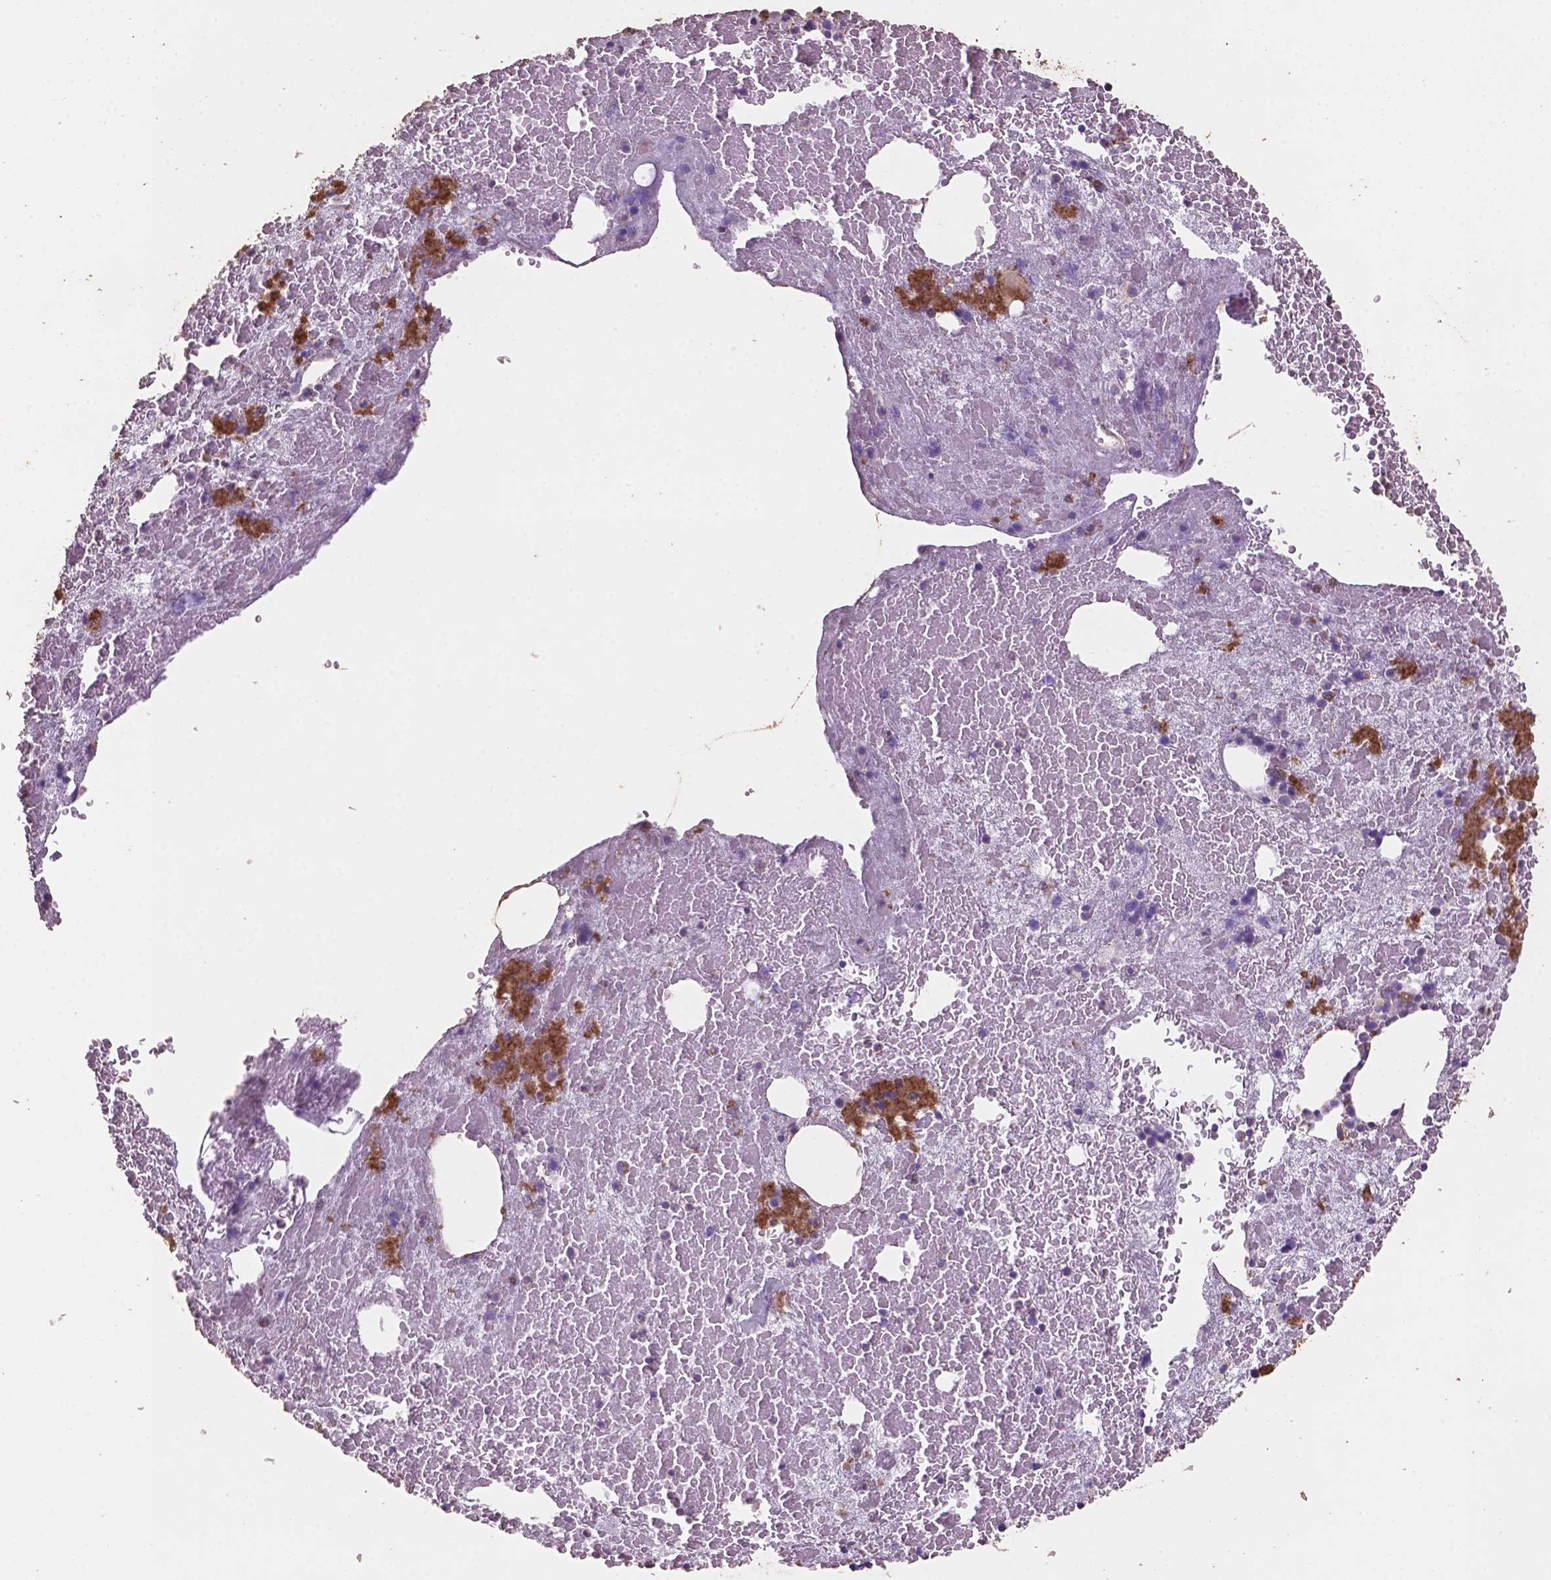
{"staining": {"intensity": "moderate", "quantity": "25%-75%", "location": "cytoplasmic/membranous,nuclear"}, "tissue": "bone marrow", "cell_type": "Hematopoietic cells", "image_type": "normal", "snomed": [{"axis": "morphology", "description": "Normal tissue, NOS"}, {"axis": "topography", "description": "Bone marrow"}], "caption": "High-power microscopy captured an immunohistochemistry (IHC) photomicrograph of unremarkable bone marrow, revealing moderate cytoplasmic/membranous,nuclear positivity in about 25%-75% of hematopoietic cells.", "gene": "COMMD4", "patient": {"sex": "male", "age": 81}}